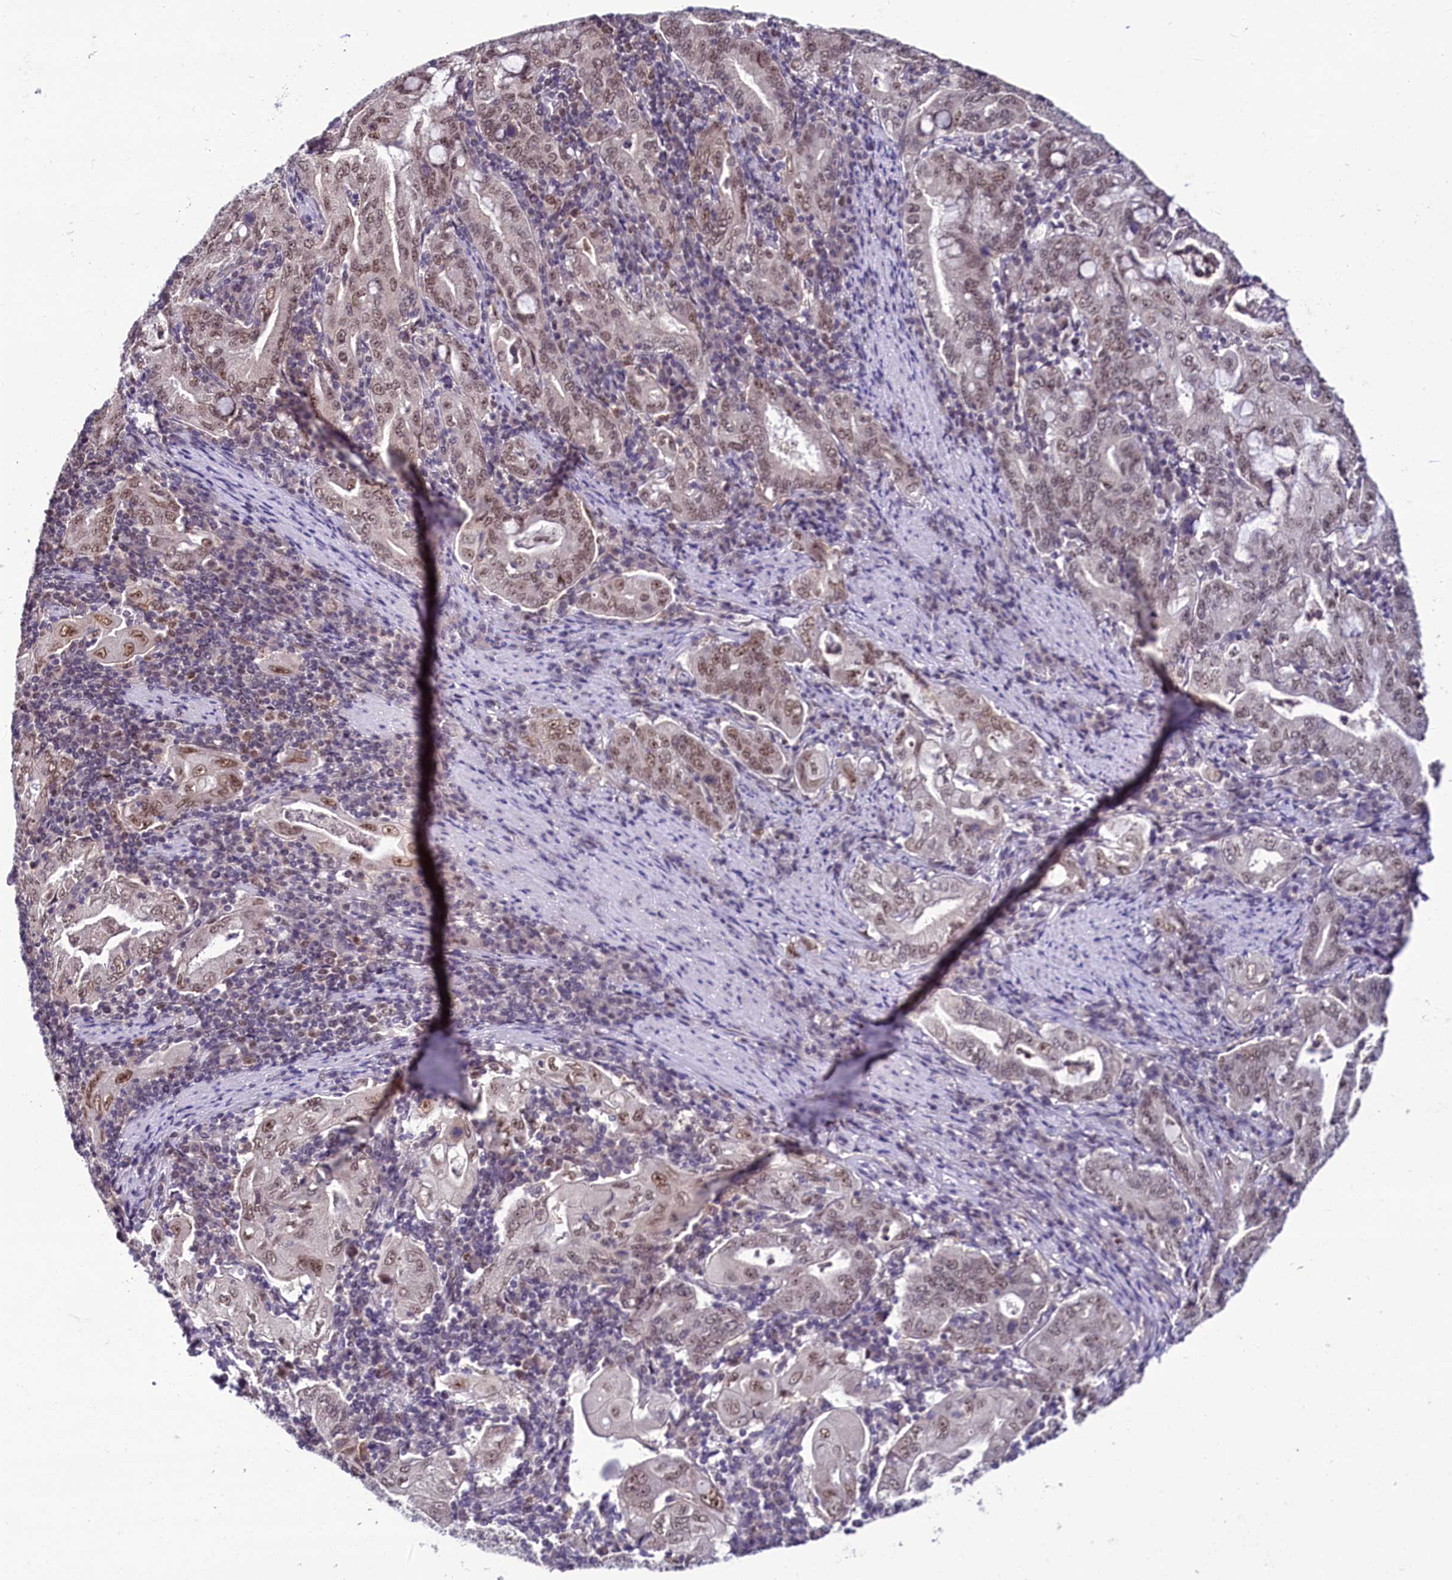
{"staining": {"intensity": "moderate", "quantity": ">75%", "location": "nuclear"}, "tissue": "stomach cancer", "cell_type": "Tumor cells", "image_type": "cancer", "snomed": [{"axis": "morphology", "description": "Normal tissue, NOS"}, {"axis": "morphology", "description": "Adenocarcinoma, NOS"}, {"axis": "topography", "description": "Esophagus"}, {"axis": "topography", "description": "Stomach, upper"}, {"axis": "topography", "description": "Peripheral nerve tissue"}], "caption": "Immunohistochemical staining of stomach cancer exhibits moderate nuclear protein positivity in about >75% of tumor cells.", "gene": "SCAF11", "patient": {"sex": "male", "age": 62}}